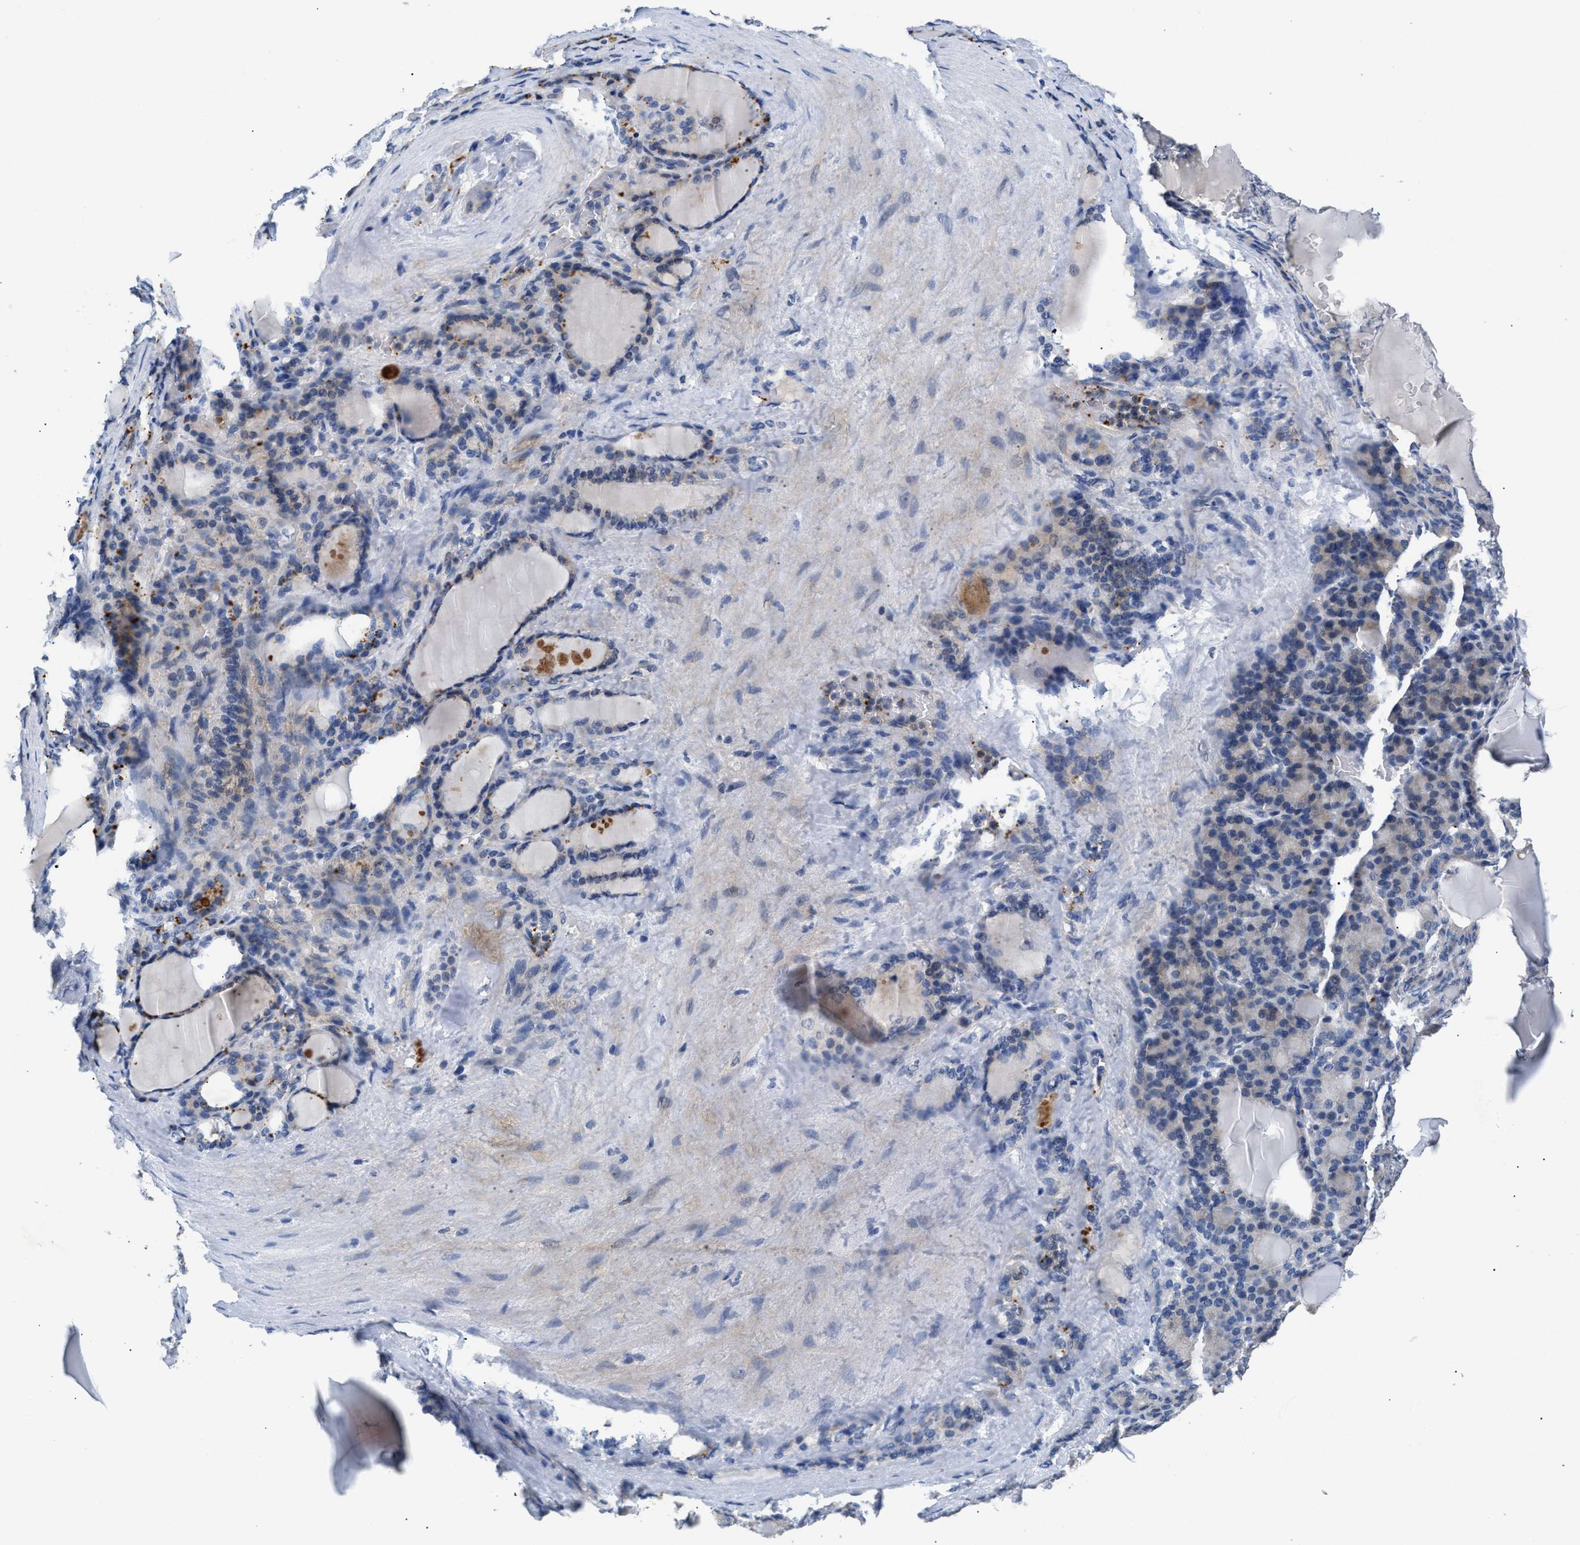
{"staining": {"intensity": "weak", "quantity": "<25%", "location": "cytoplasmic/membranous"}, "tissue": "thyroid gland", "cell_type": "Glandular cells", "image_type": "normal", "snomed": [{"axis": "morphology", "description": "Normal tissue, NOS"}, {"axis": "topography", "description": "Thyroid gland"}], "caption": "A micrograph of thyroid gland stained for a protein reveals no brown staining in glandular cells. The staining was performed using DAB (3,3'-diaminobenzidine) to visualize the protein expression in brown, while the nuclei were stained in blue with hematoxylin (Magnification: 20x).", "gene": "CCDC171", "patient": {"sex": "female", "age": 28}}